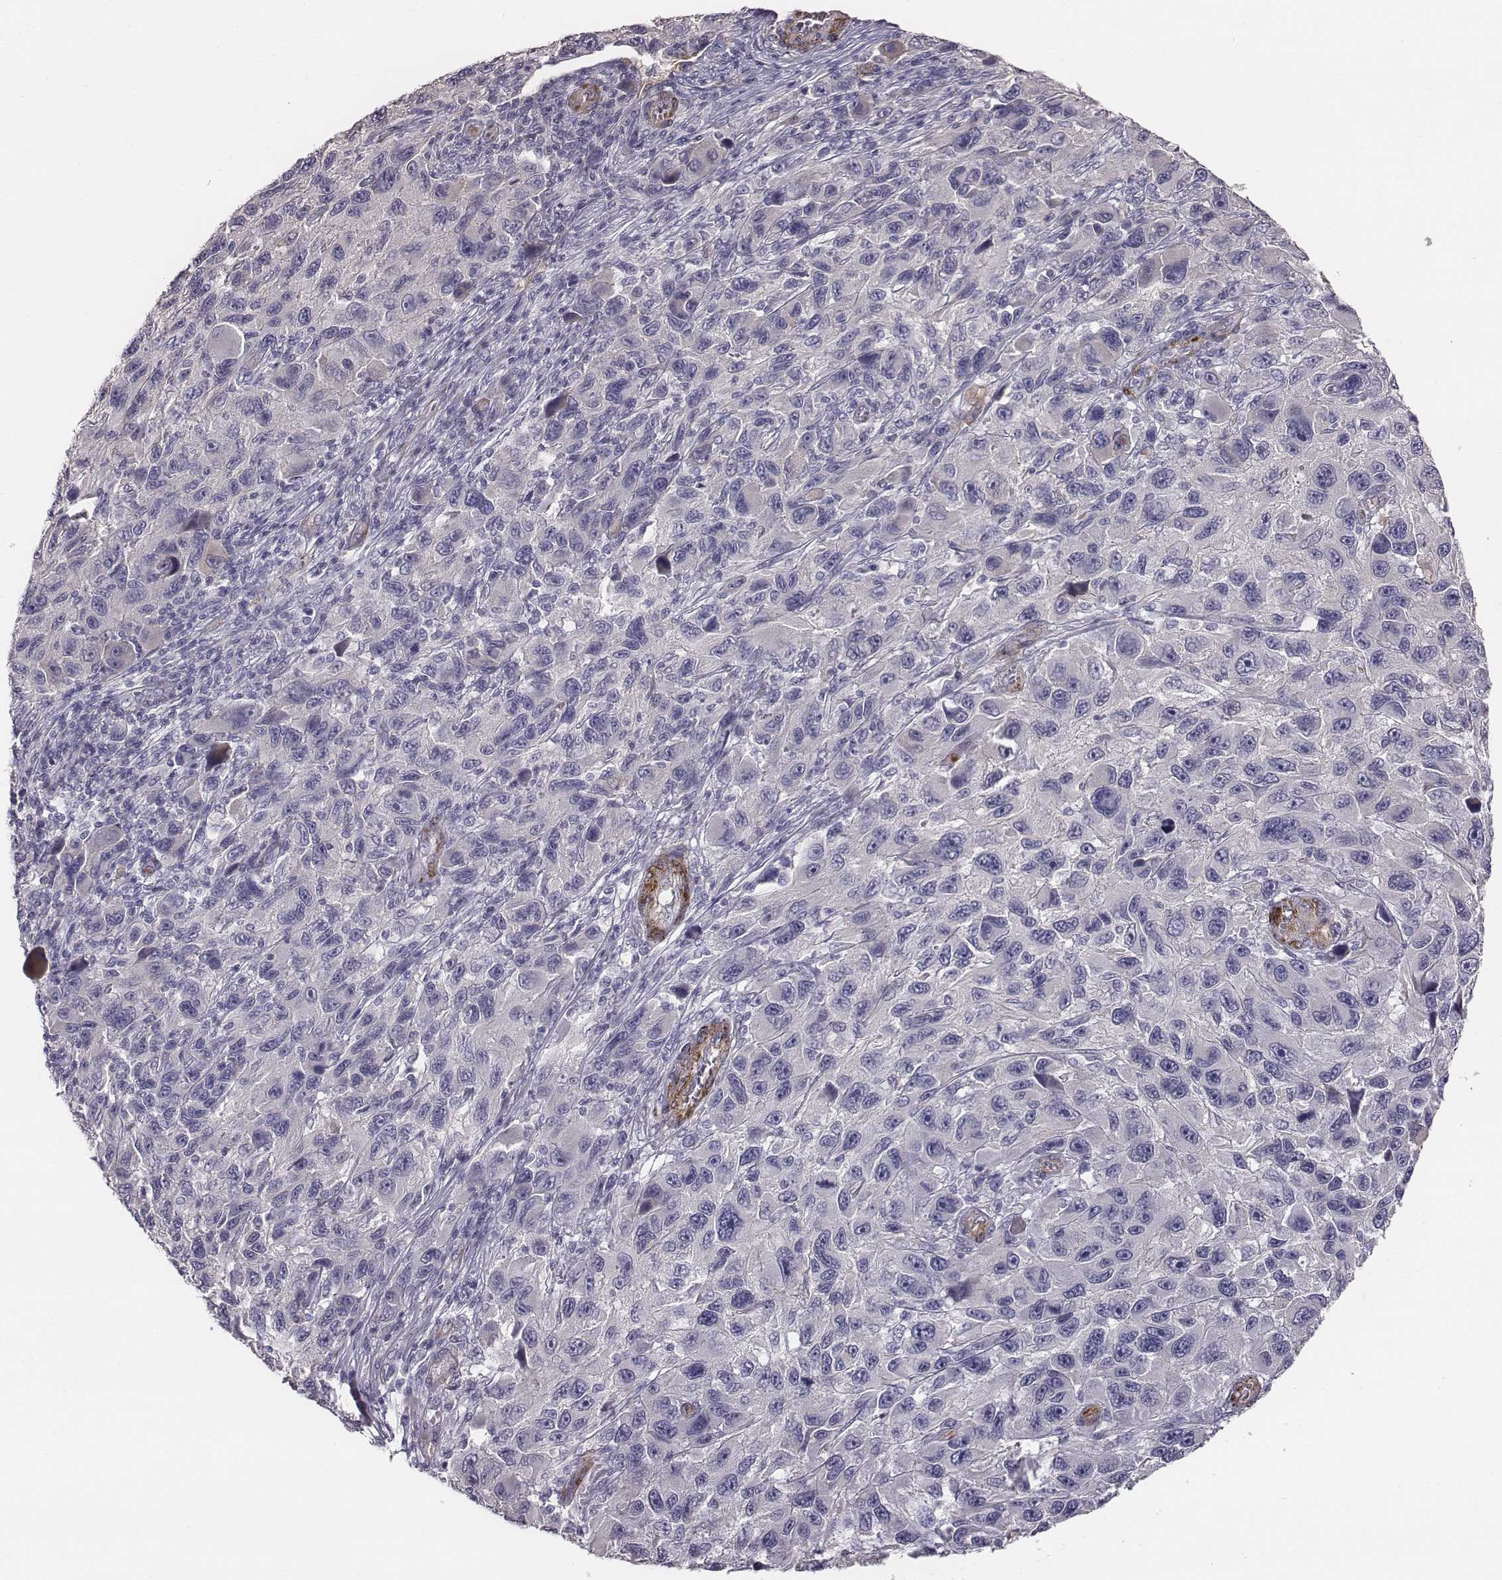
{"staining": {"intensity": "negative", "quantity": "none", "location": "none"}, "tissue": "melanoma", "cell_type": "Tumor cells", "image_type": "cancer", "snomed": [{"axis": "morphology", "description": "Malignant melanoma, NOS"}, {"axis": "topography", "description": "Skin"}], "caption": "Immunohistochemistry (IHC) image of neoplastic tissue: malignant melanoma stained with DAB reveals no significant protein expression in tumor cells.", "gene": "PRKCZ", "patient": {"sex": "male", "age": 53}}